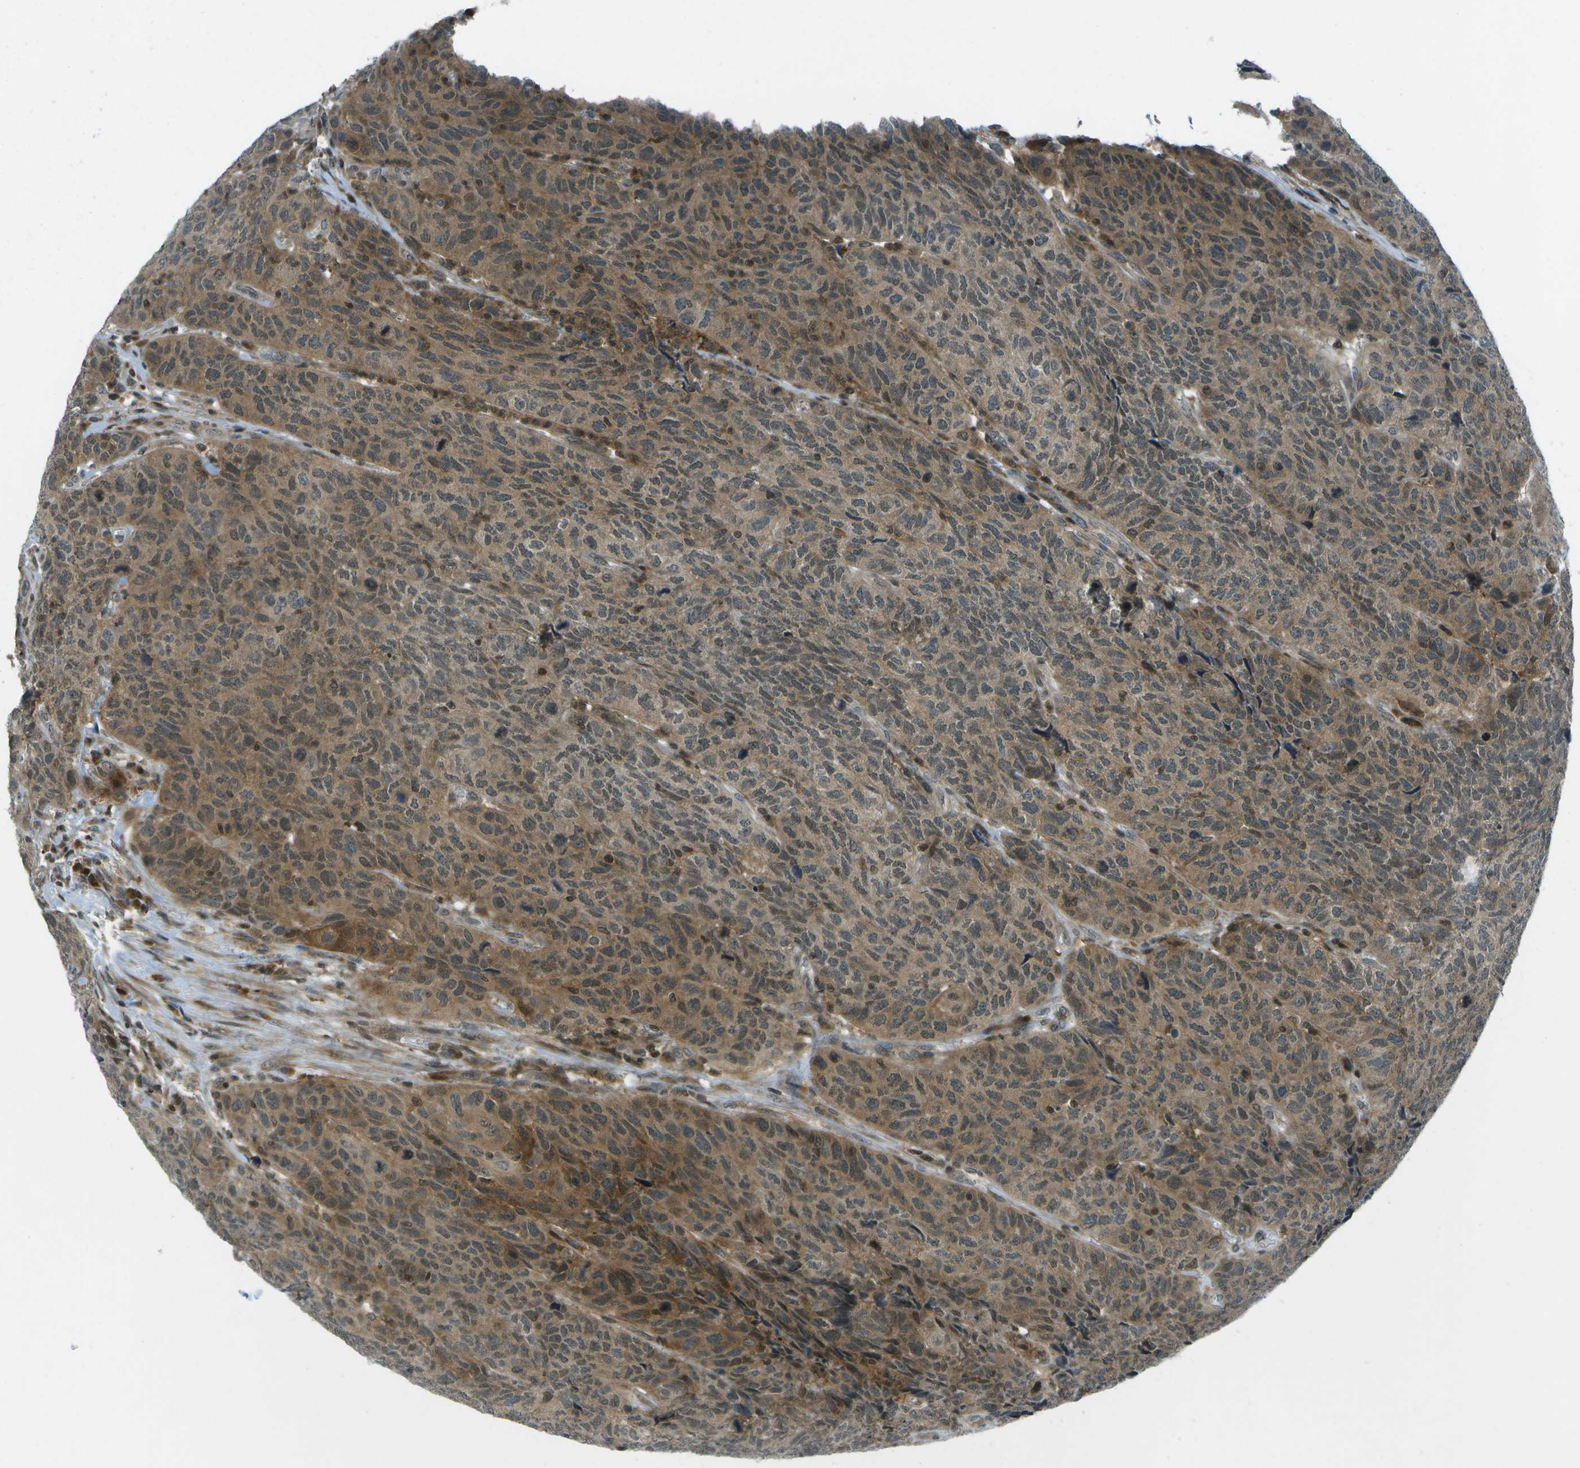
{"staining": {"intensity": "moderate", "quantity": ">75%", "location": "cytoplasmic/membranous,nuclear"}, "tissue": "head and neck cancer", "cell_type": "Tumor cells", "image_type": "cancer", "snomed": [{"axis": "morphology", "description": "Squamous cell carcinoma, NOS"}, {"axis": "topography", "description": "Head-Neck"}], "caption": "Protein analysis of head and neck squamous cell carcinoma tissue reveals moderate cytoplasmic/membranous and nuclear positivity in approximately >75% of tumor cells.", "gene": "TMEM19", "patient": {"sex": "male", "age": 66}}